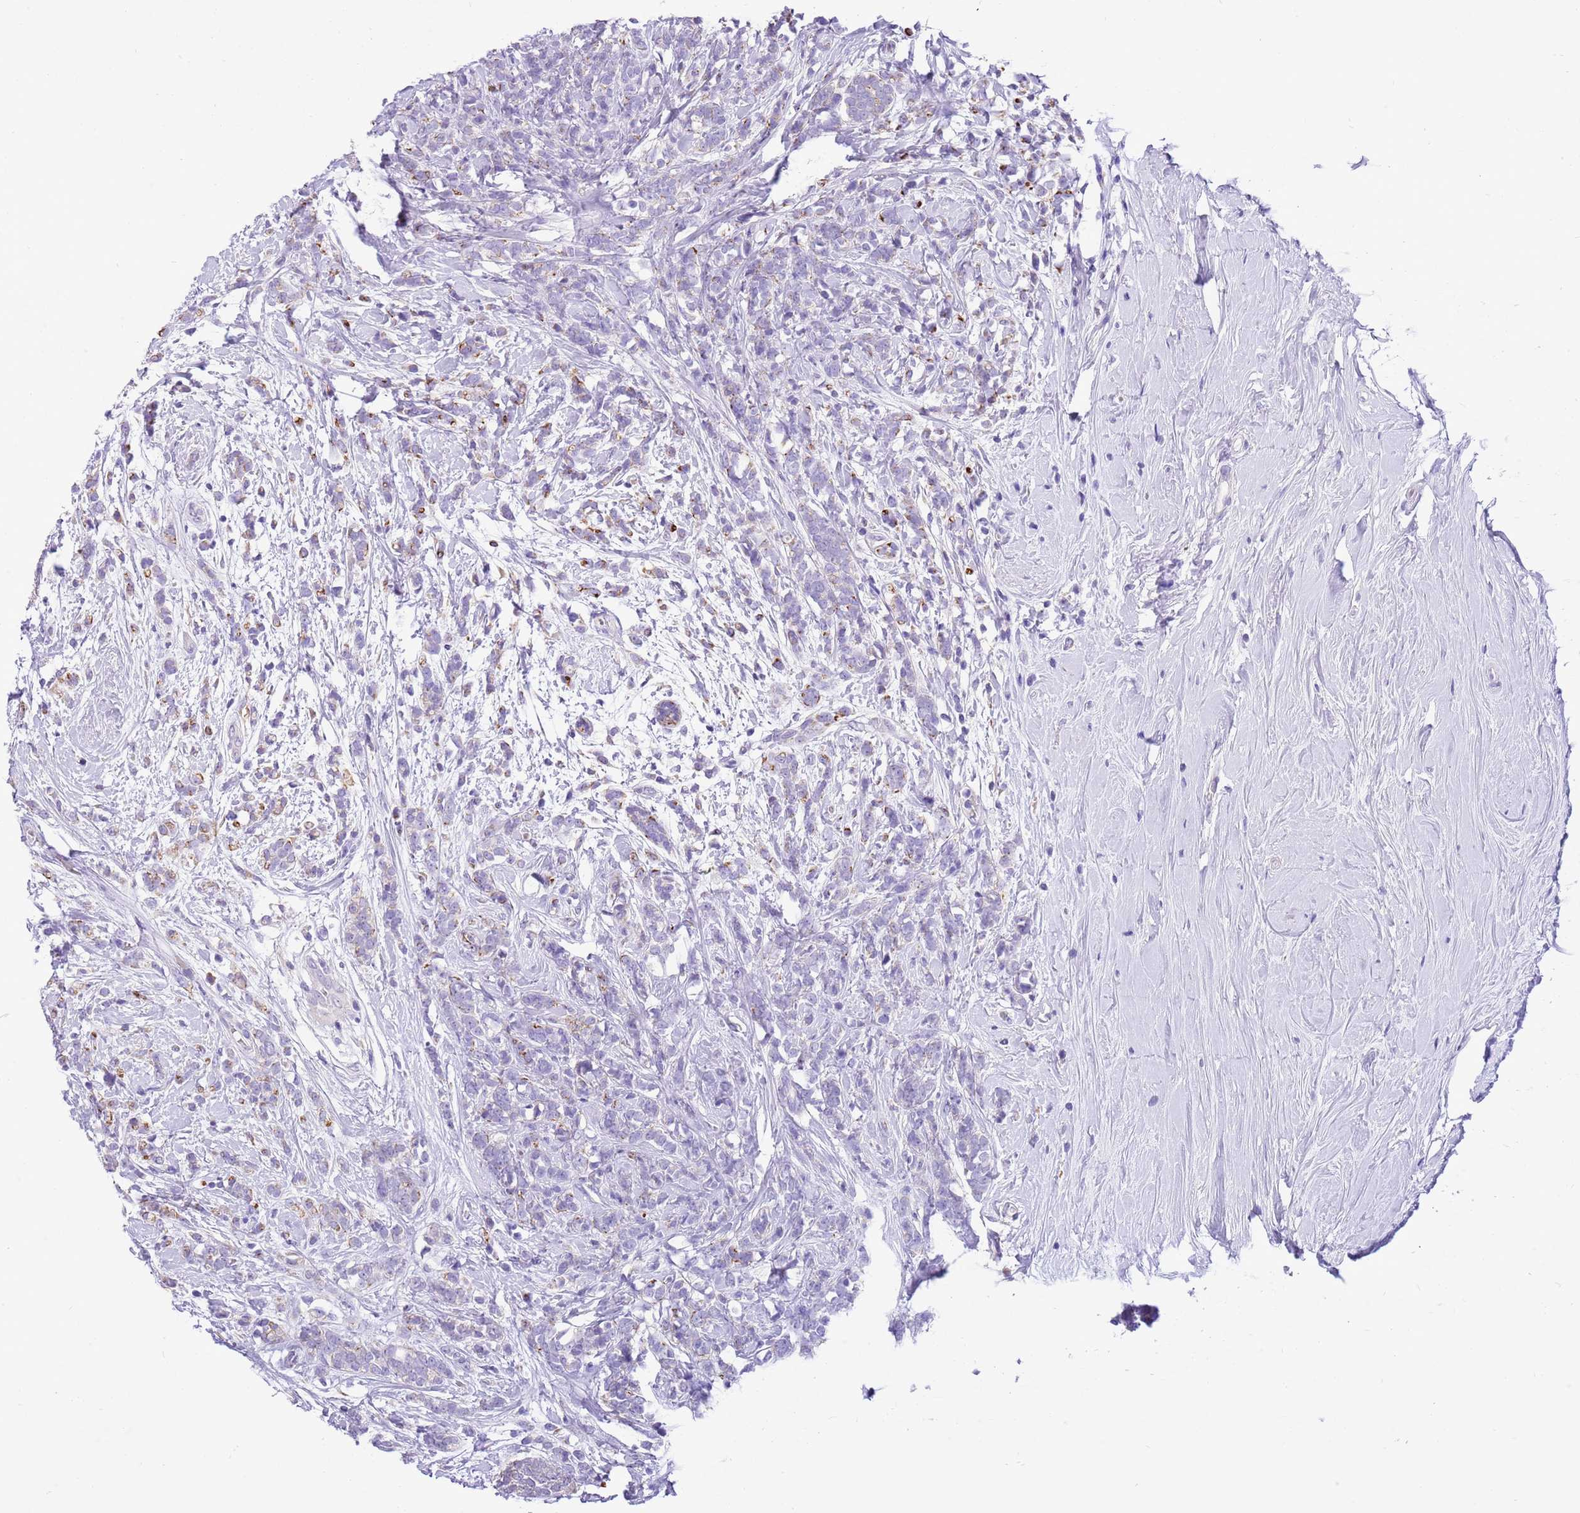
{"staining": {"intensity": "moderate", "quantity": "<25%", "location": "cytoplasmic/membranous"}, "tissue": "breast cancer", "cell_type": "Tumor cells", "image_type": "cancer", "snomed": [{"axis": "morphology", "description": "Lobular carcinoma"}, {"axis": "topography", "description": "Breast"}], "caption": "Immunohistochemical staining of lobular carcinoma (breast) exhibits low levels of moderate cytoplasmic/membranous positivity in approximately <25% of tumor cells.", "gene": "R3HDM4", "patient": {"sex": "female", "age": 58}}